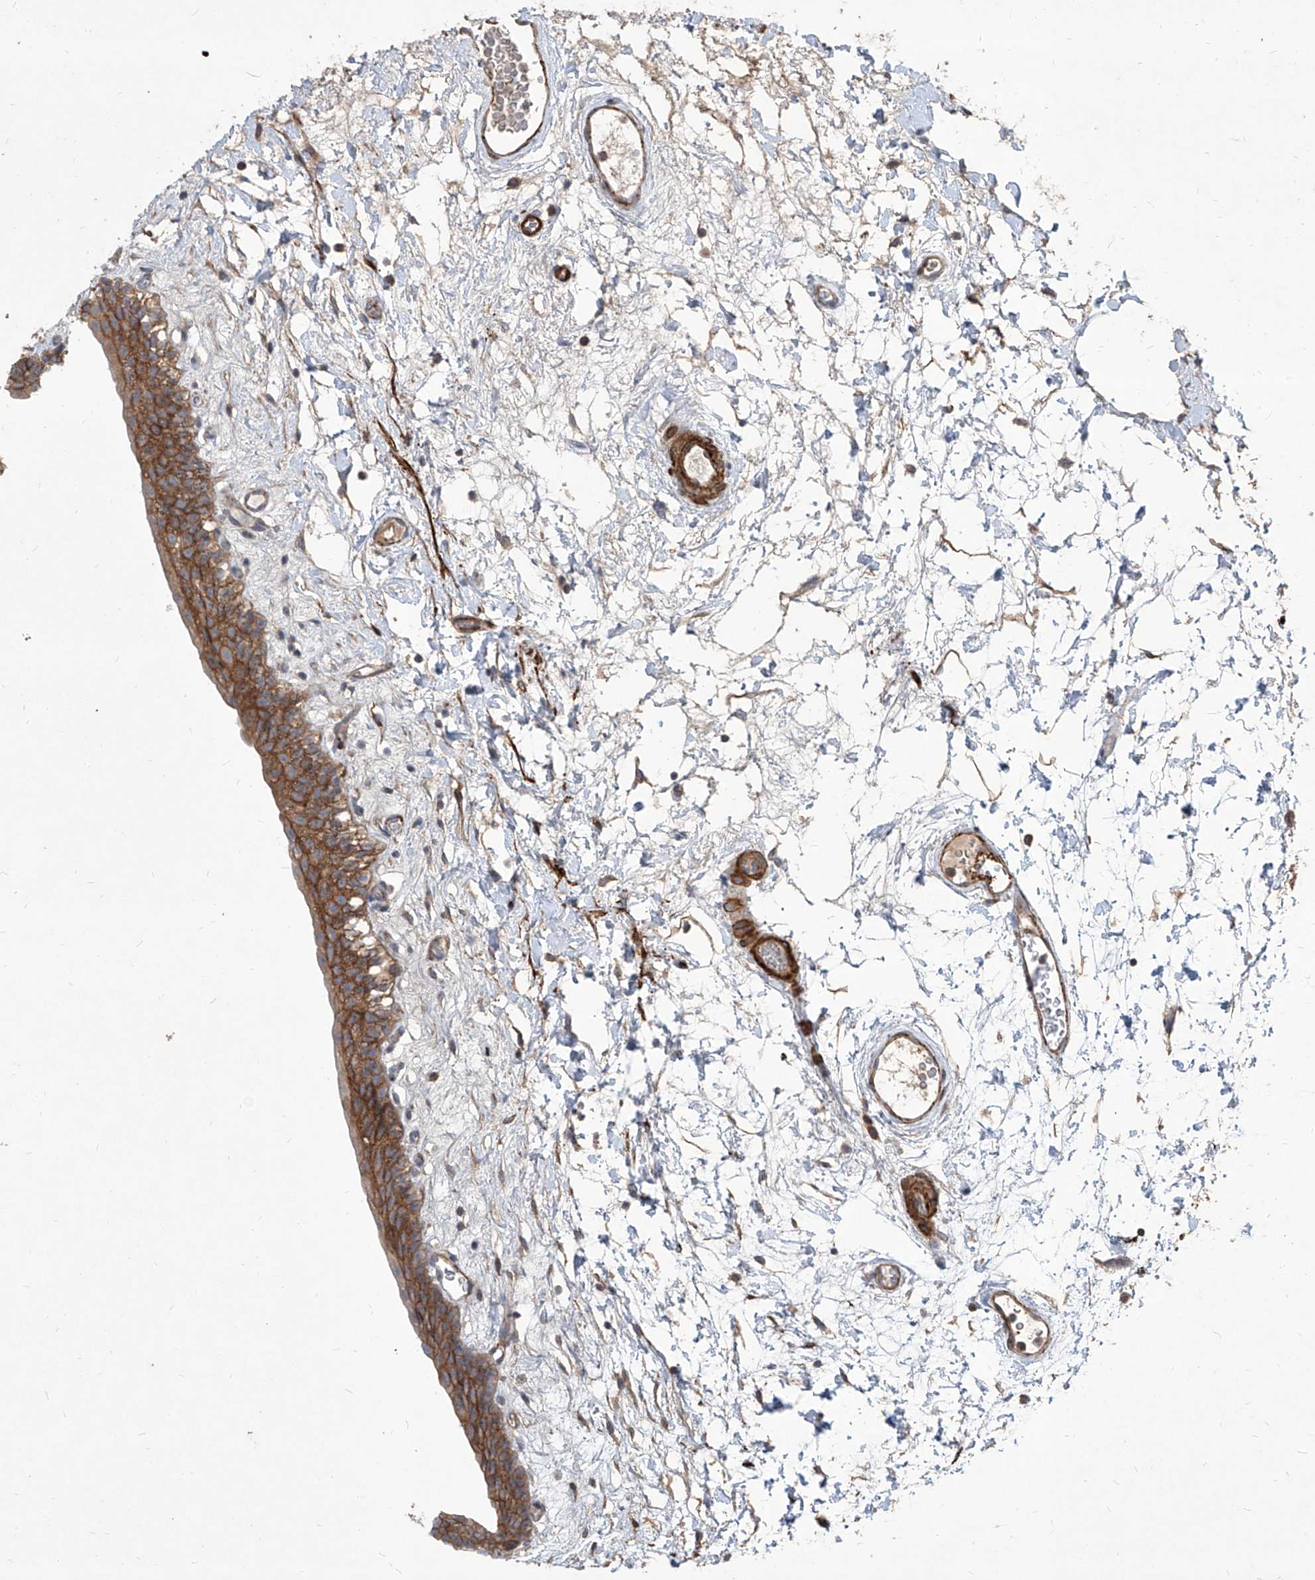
{"staining": {"intensity": "strong", "quantity": ">75%", "location": "cytoplasmic/membranous"}, "tissue": "urinary bladder", "cell_type": "Urothelial cells", "image_type": "normal", "snomed": [{"axis": "morphology", "description": "Normal tissue, NOS"}, {"axis": "topography", "description": "Urinary bladder"}], "caption": "Urothelial cells reveal high levels of strong cytoplasmic/membranous staining in about >75% of cells in unremarkable human urinary bladder.", "gene": "FAM83B", "patient": {"sex": "male", "age": 83}}